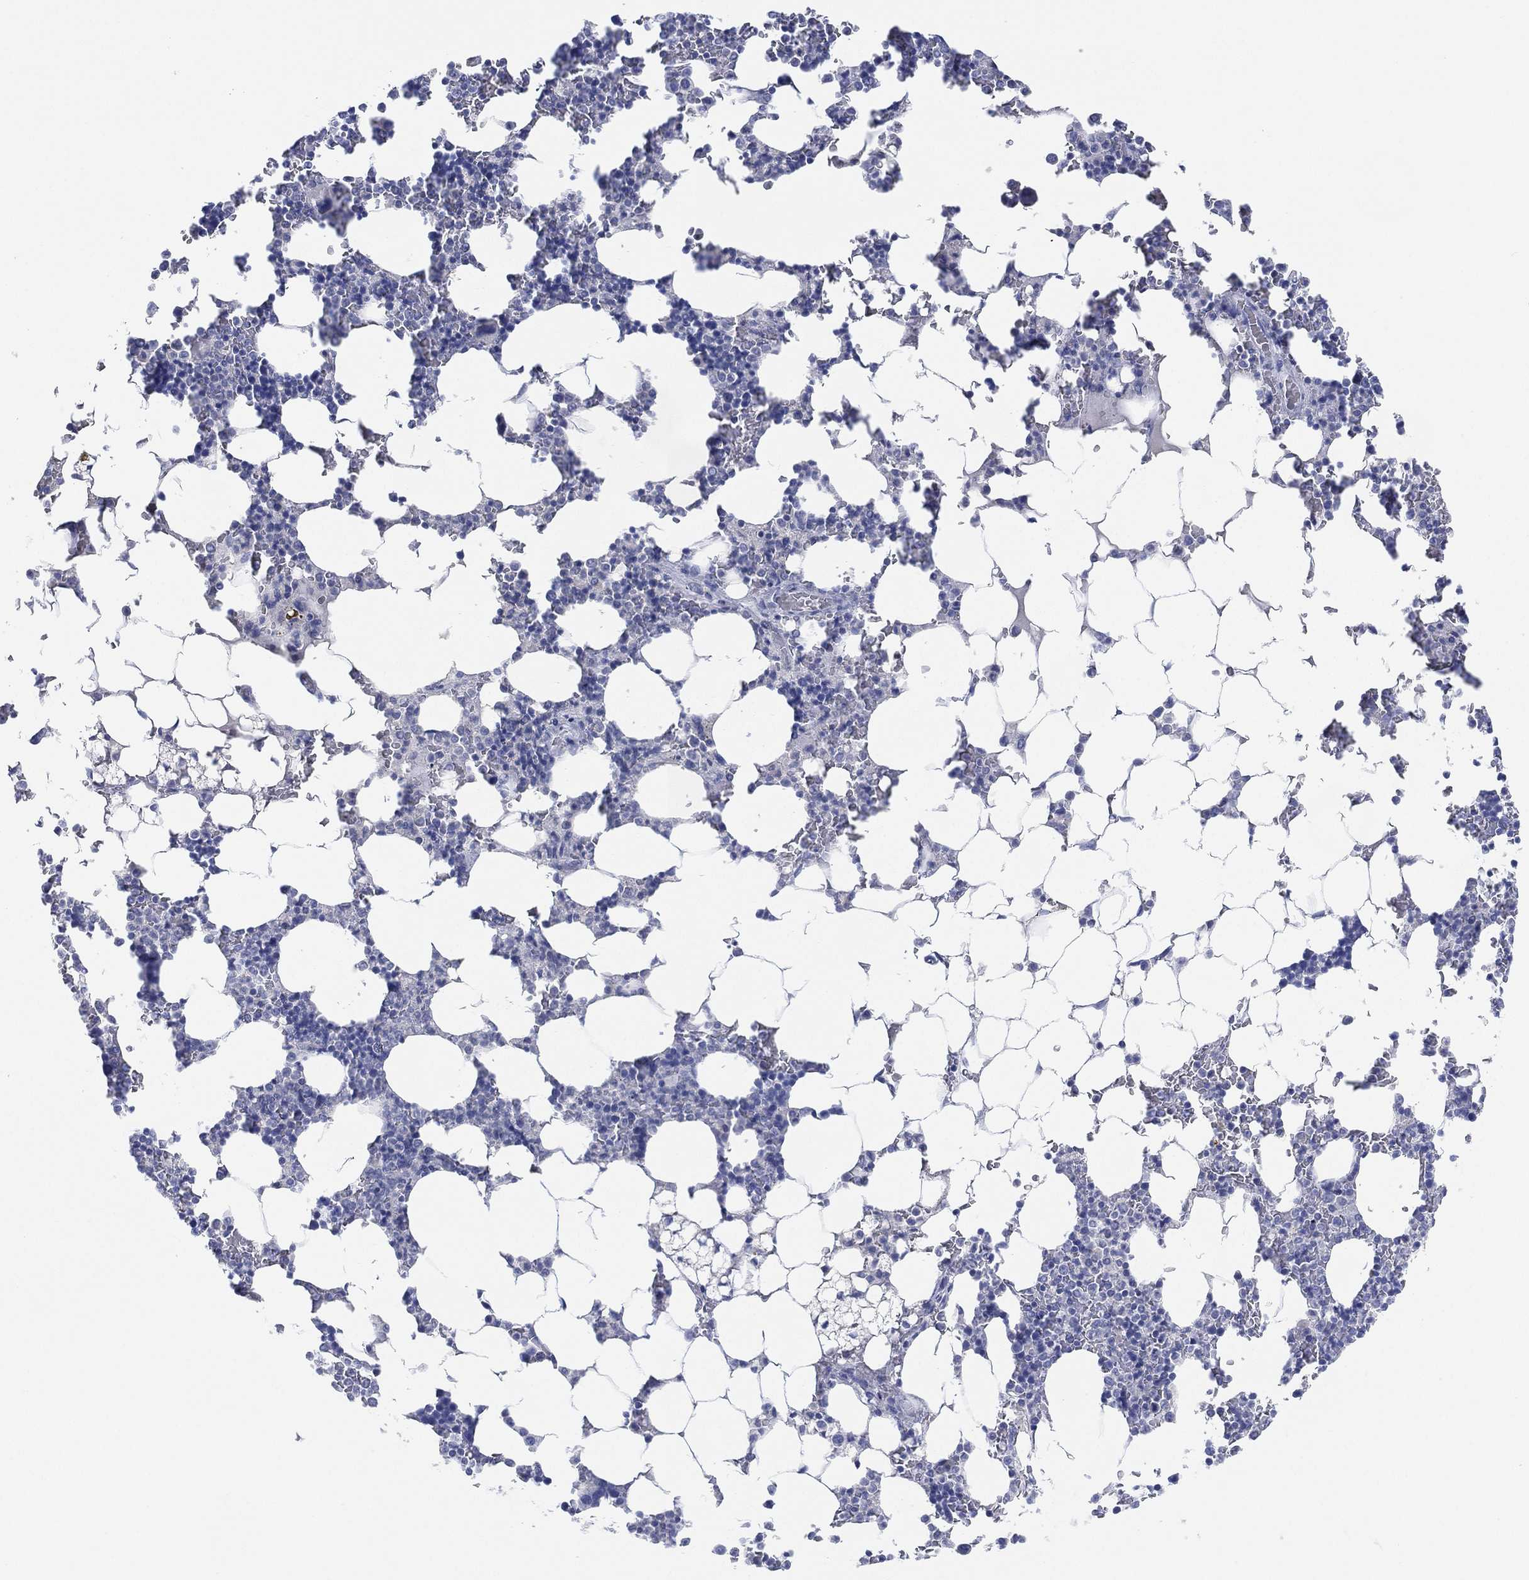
{"staining": {"intensity": "negative", "quantity": "none", "location": "none"}, "tissue": "bone marrow", "cell_type": "Hematopoietic cells", "image_type": "normal", "snomed": [{"axis": "morphology", "description": "Normal tissue, NOS"}, {"axis": "topography", "description": "Bone marrow"}], "caption": "Protein analysis of normal bone marrow shows no significant positivity in hematopoietic cells. (Stains: DAB (3,3'-diaminobenzidine) immunohistochemistry with hematoxylin counter stain, Microscopy: brightfield microscopy at high magnification).", "gene": "ADAD2", "patient": {"sex": "male", "age": 51}}